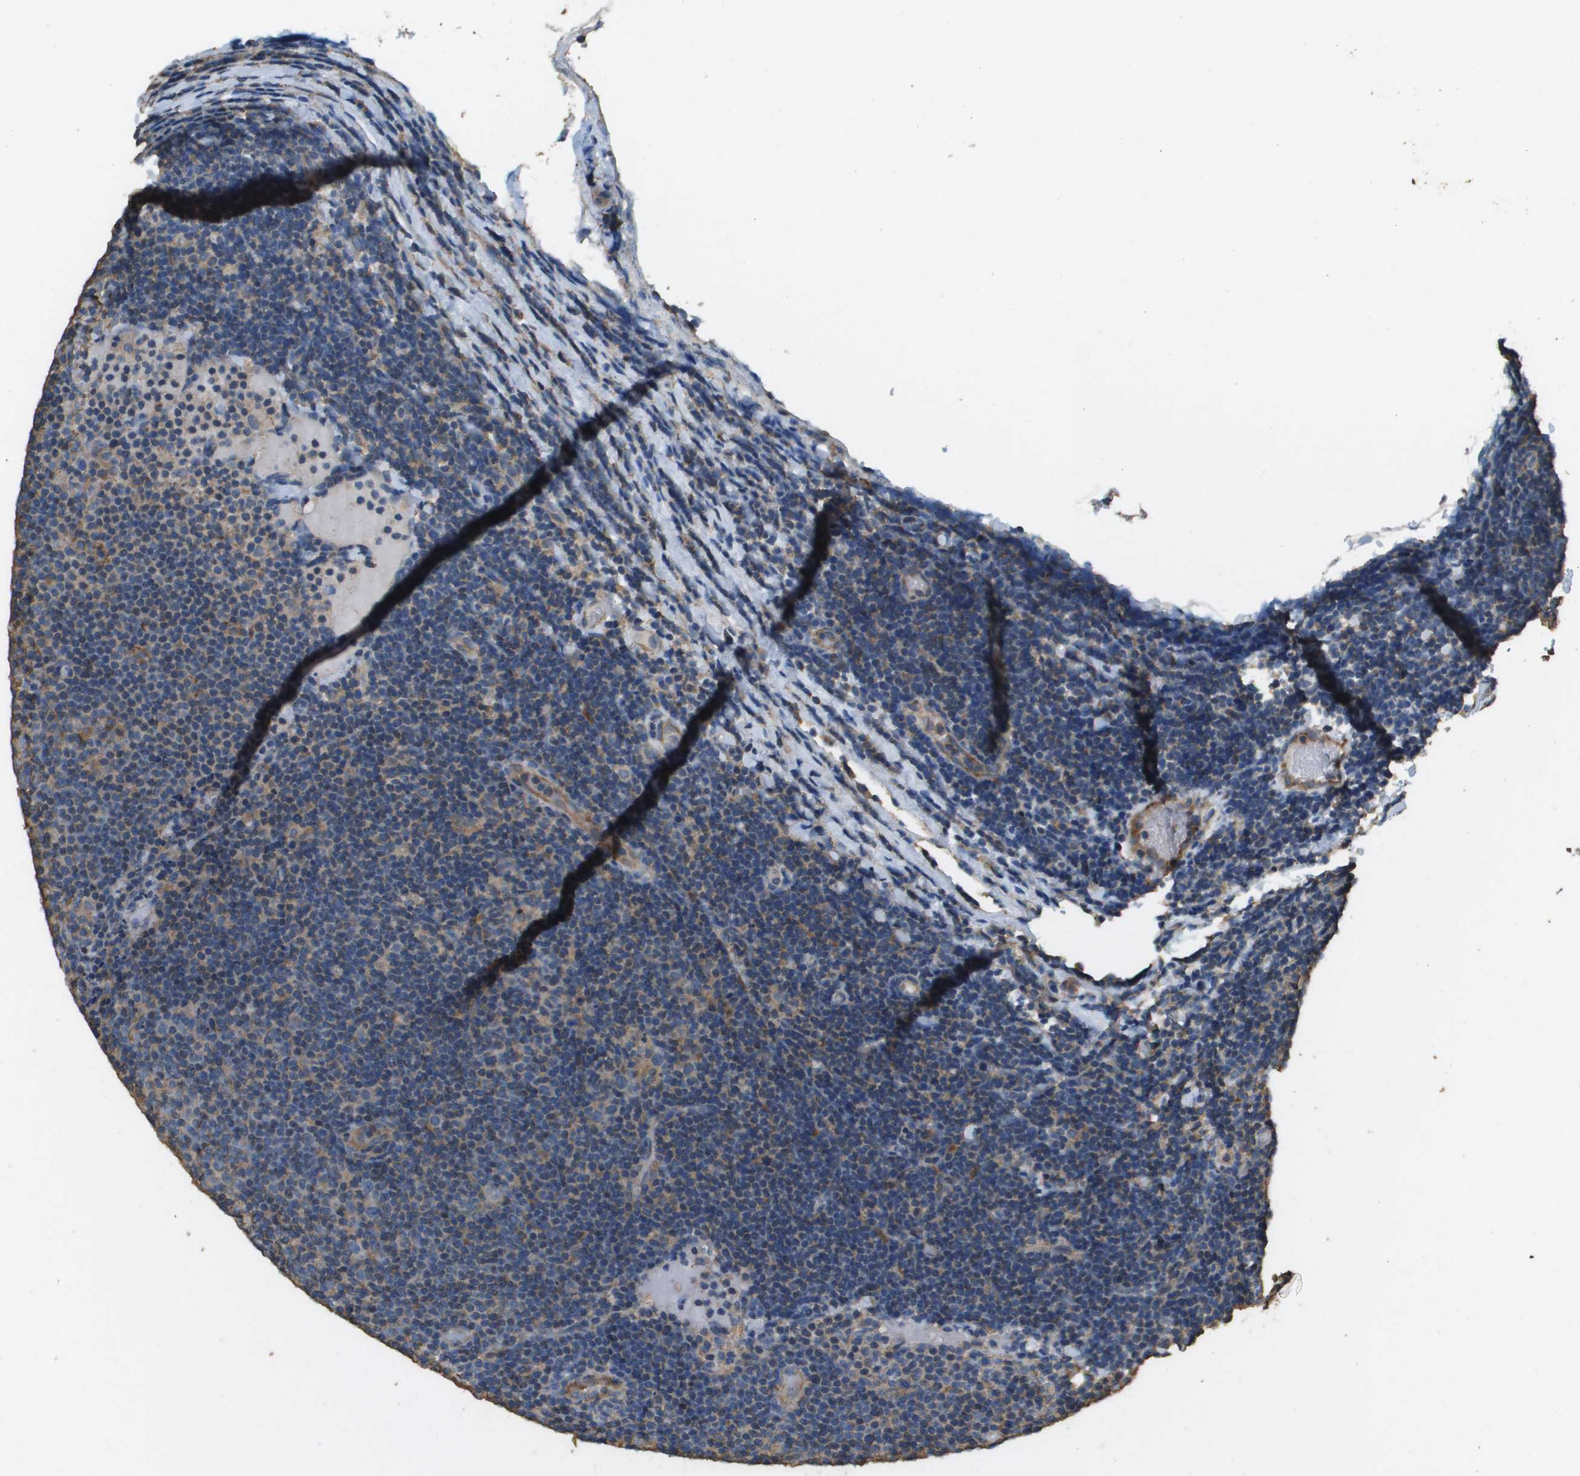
{"staining": {"intensity": "weak", "quantity": "<25%", "location": "cytoplasmic/membranous"}, "tissue": "lymphoma", "cell_type": "Tumor cells", "image_type": "cancer", "snomed": [{"axis": "morphology", "description": "Malignant lymphoma, non-Hodgkin's type, Low grade"}, {"axis": "topography", "description": "Lymph node"}], "caption": "A histopathology image of lymphoma stained for a protein exhibits no brown staining in tumor cells.", "gene": "MS4A7", "patient": {"sex": "male", "age": 83}}